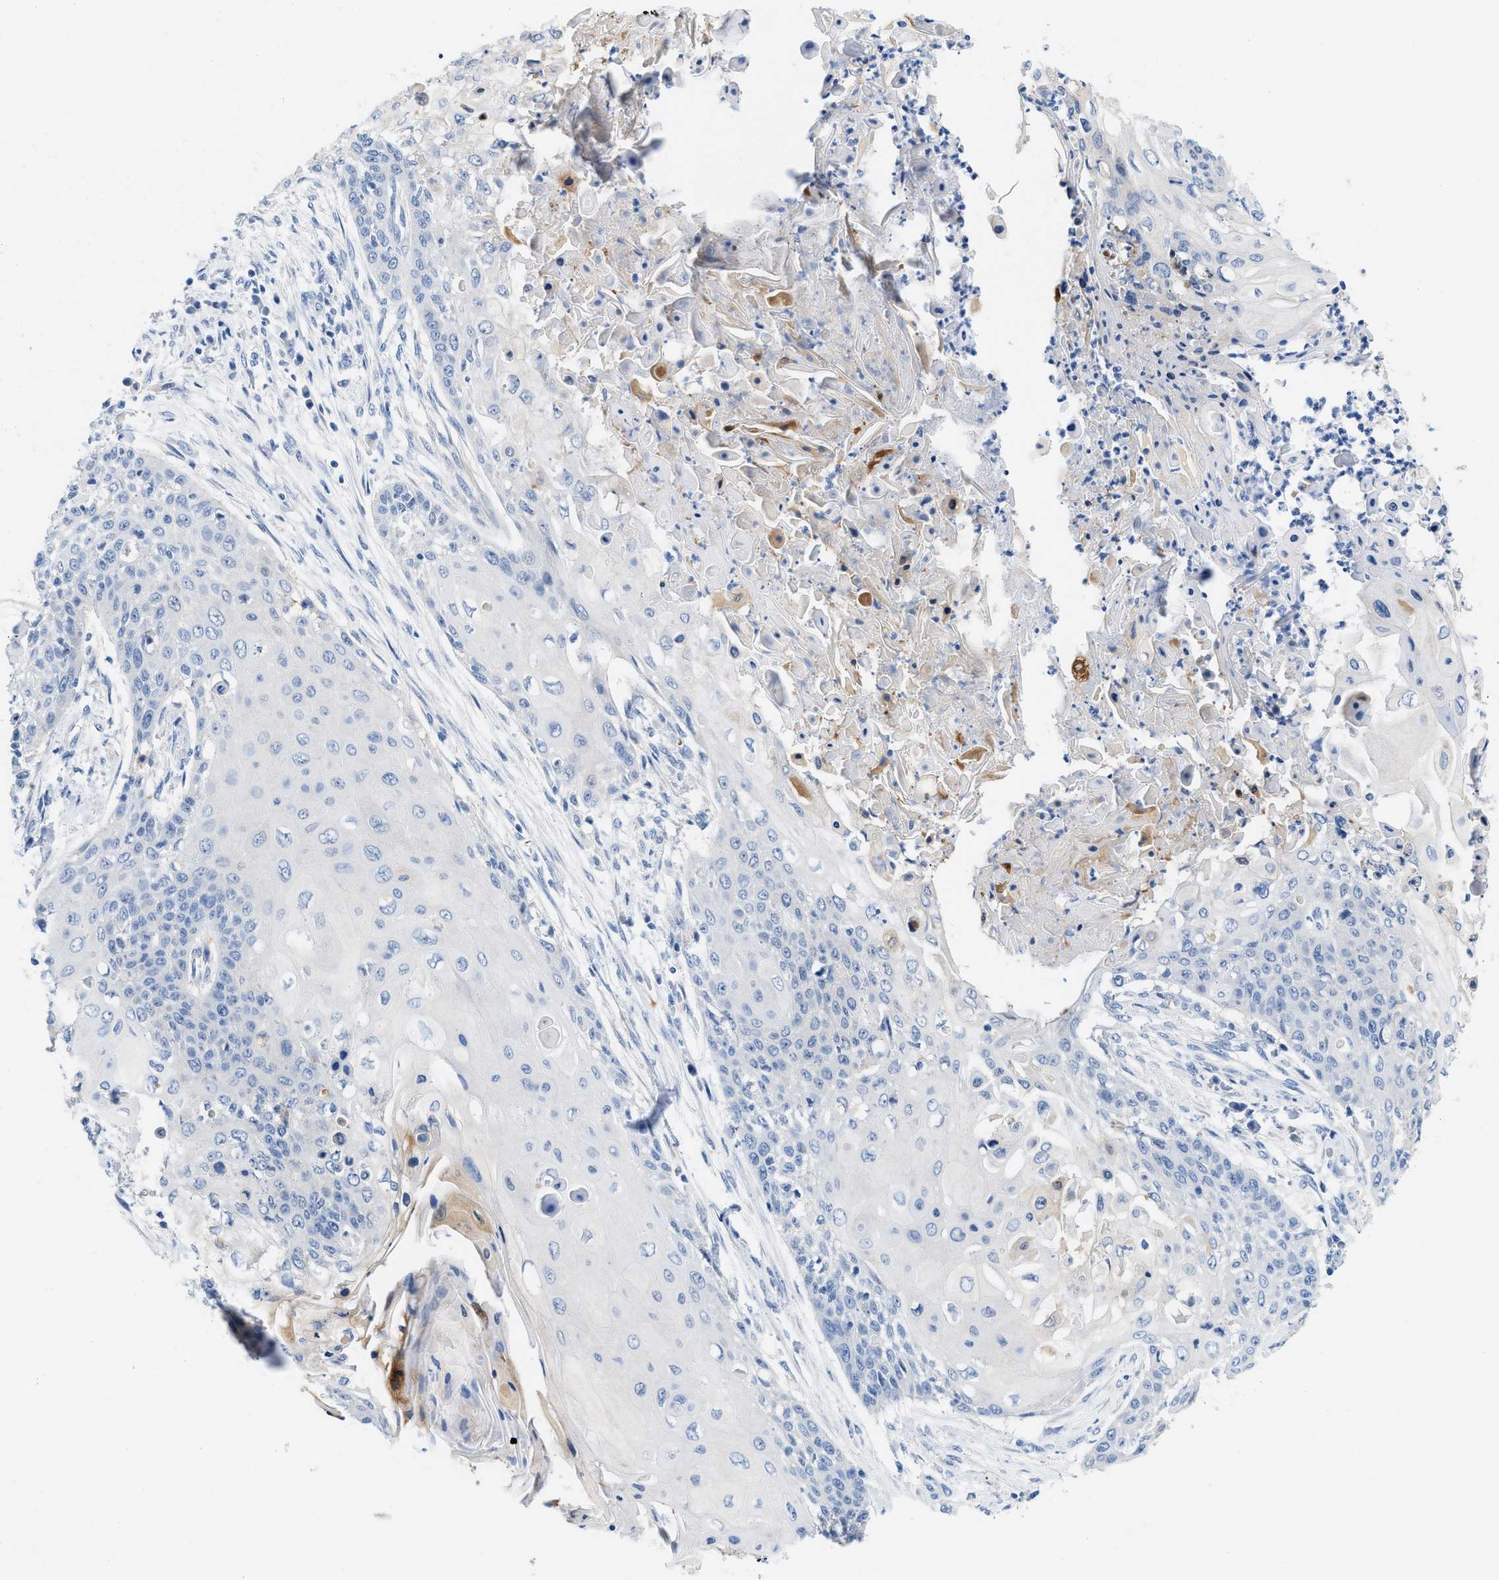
{"staining": {"intensity": "negative", "quantity": "none", "location": "none"}, "tissue": "cervical cancer", "cell_type": "Tumor cells", "image_type": "cancer", "snomed": [{"axis": "morphology", "description": "Squamous cell carcinoma, NOS"}, {"axis": "topography", "description": "Cervix"}], "caption": "IHC image of human cervical squamous cell carcinoma stained for a protein (brown), which exhibits no positivity in tumor cells. (Brightfield microscopy of DAB IHC at high magnification).", "gene": "BPGM", "patient": {"sex": "female", "age": 39}}